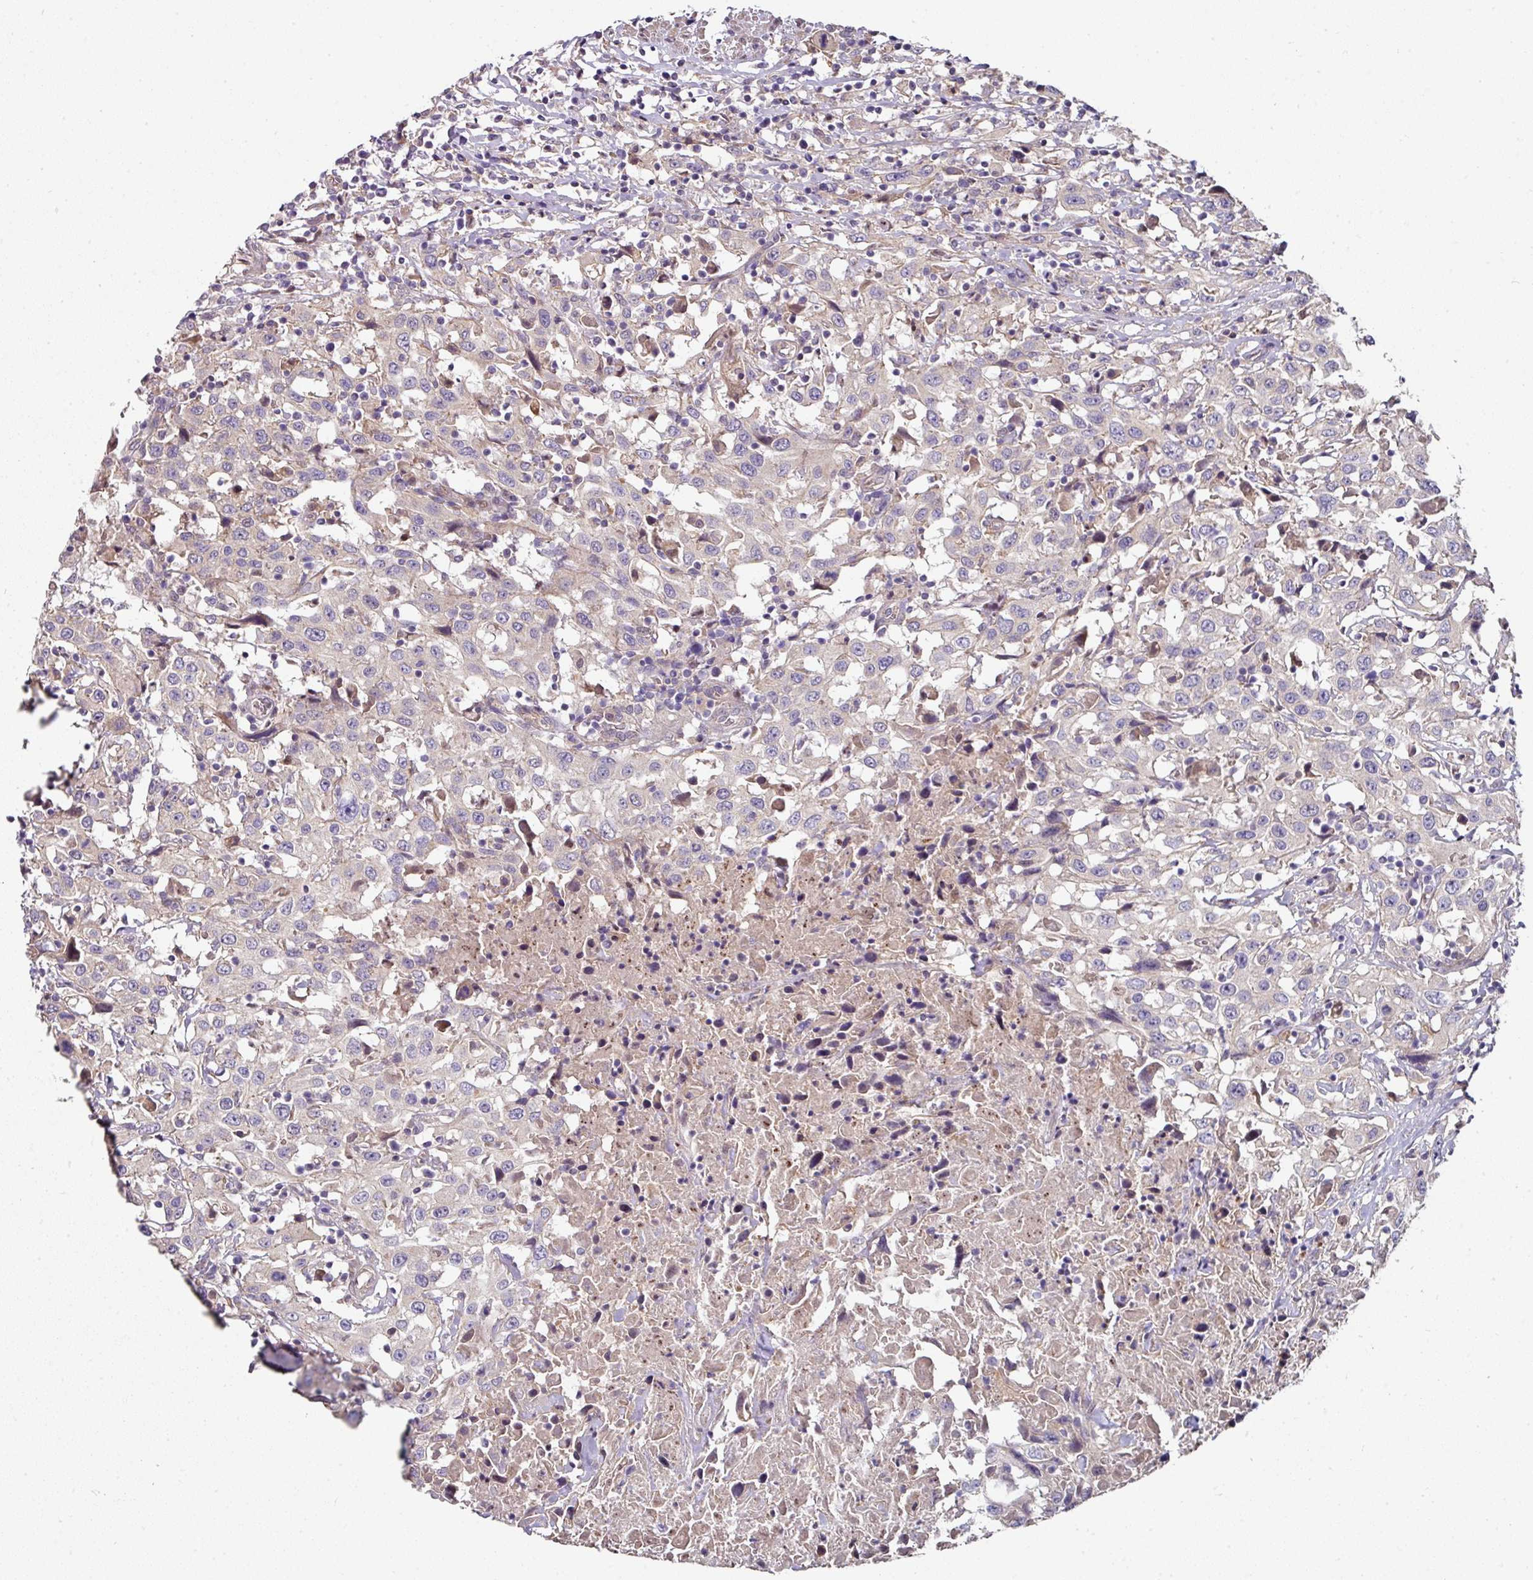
{"staining": {"intensity": "negative", "quantity": "none", "location": "none"}, "tissue": "urothelial cancer", "cell_type": "Tumor cells", "image_type": "cancer", "snomed": [{"axis": "morphology", "description": "Urothelial carcinoma, High grade"}, {"axis": "topography", "description": "Urinary bladder"}], "caption": "A high-resolution photomicrograph shows immunohistochemistry (IHC) staining of high-grade urothelial carcinoma, which reveals no significant expression in tumor cells.", "gene": "C4orf48", "patient": {"sex": "male", "age": 61}}